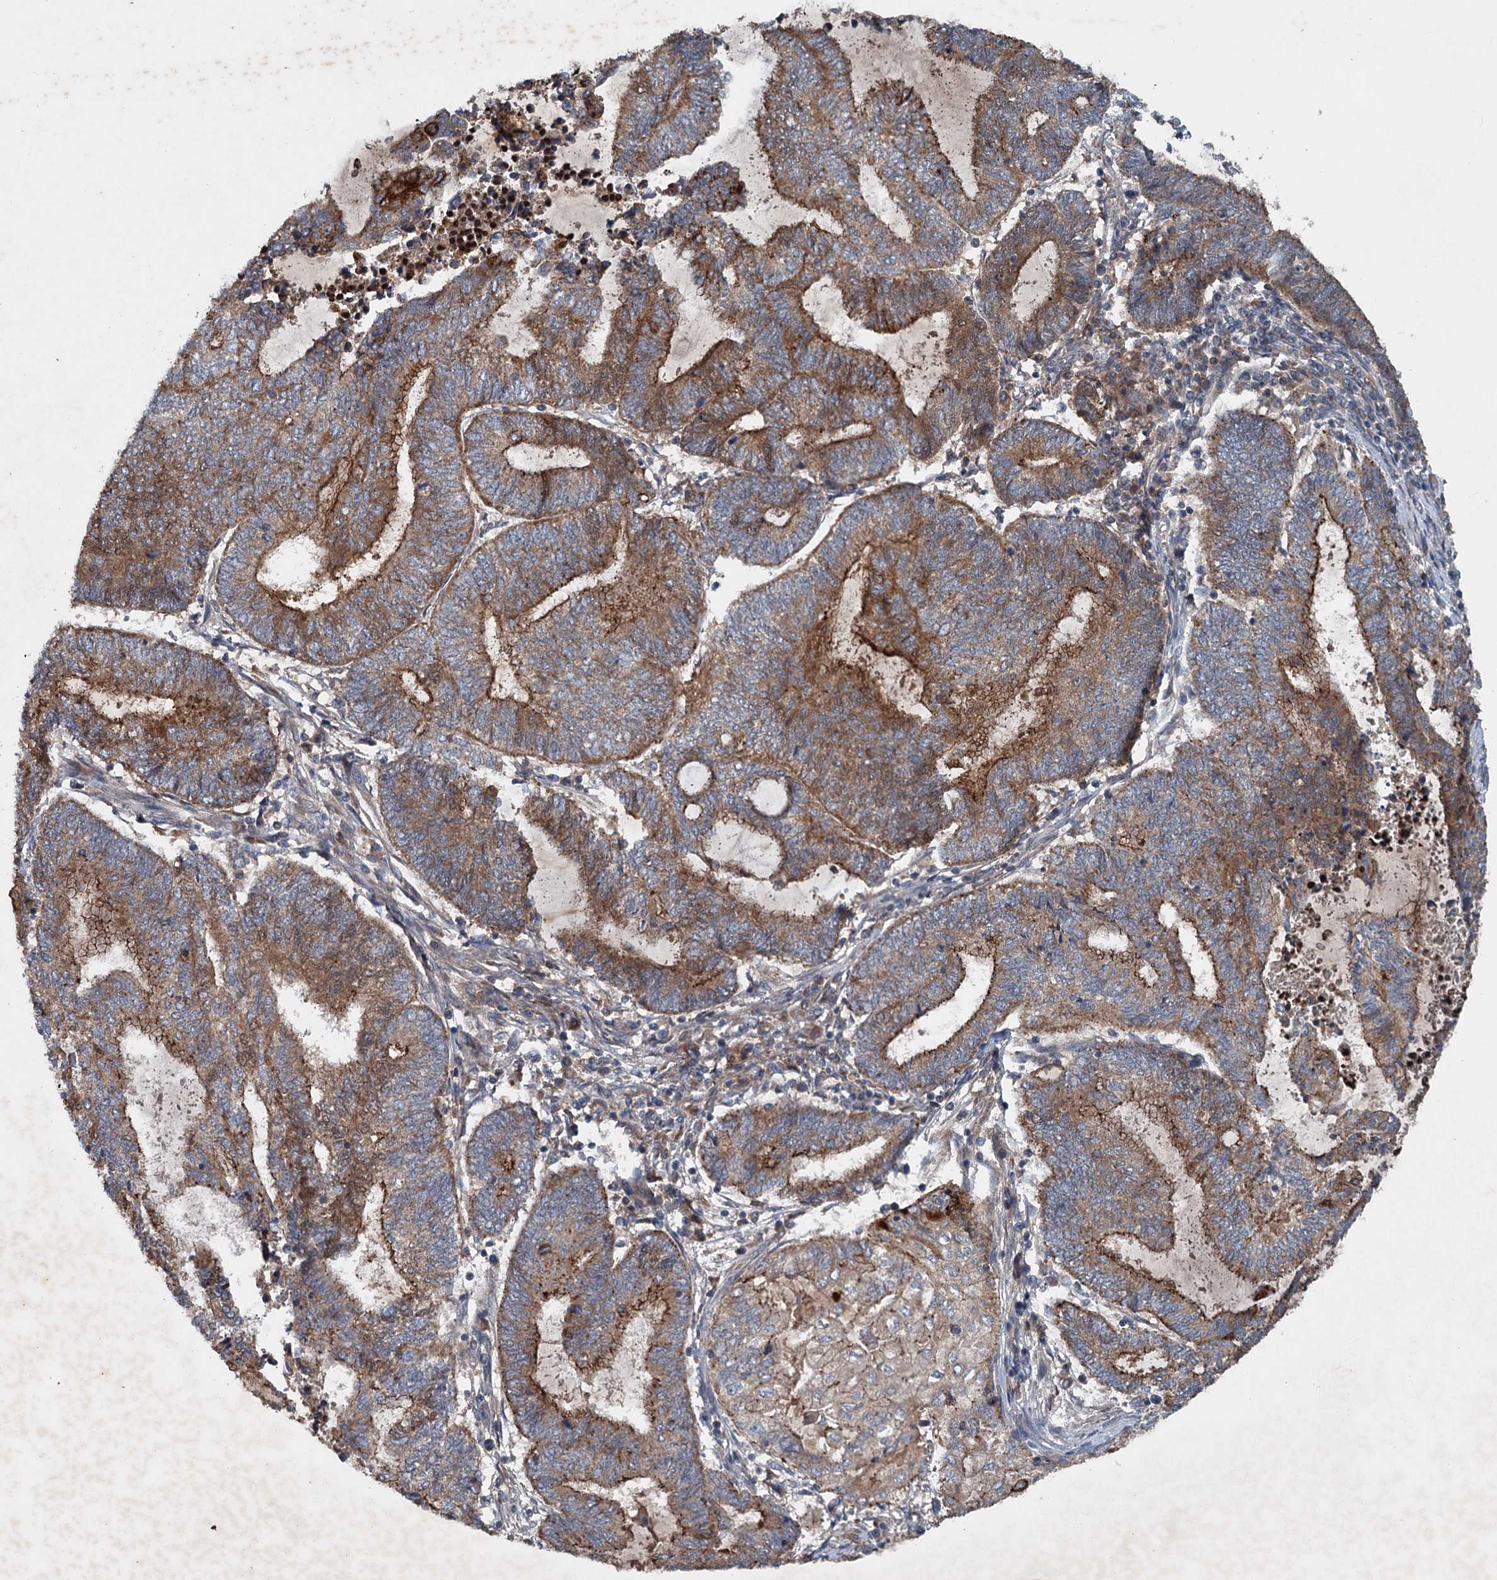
{"staining": {"intensity": "moderate", "quantity": ">75%", "location": "cytoplasmic/membranous"}, "tissue": "endometrial cancer", "cell_type": "Tumor cells", "image_type": "cancer", "snomed": [{"axis": "morphology", "description": "Adenocarcinoma, NOS"}, {"axis": "topography", "description": "Uterus"}, {"axis": "topography", "description": "Endometrium"}], "caption": "Adenocarcinoma (endometrial) stained with DAB immunohistochemistry displays medium levels of moderate cytoplasmic/membranous expression in about >75% of tumor cells.", "gene": "N4BP2L2", "patient": {"sex": "female", "age": 70}}